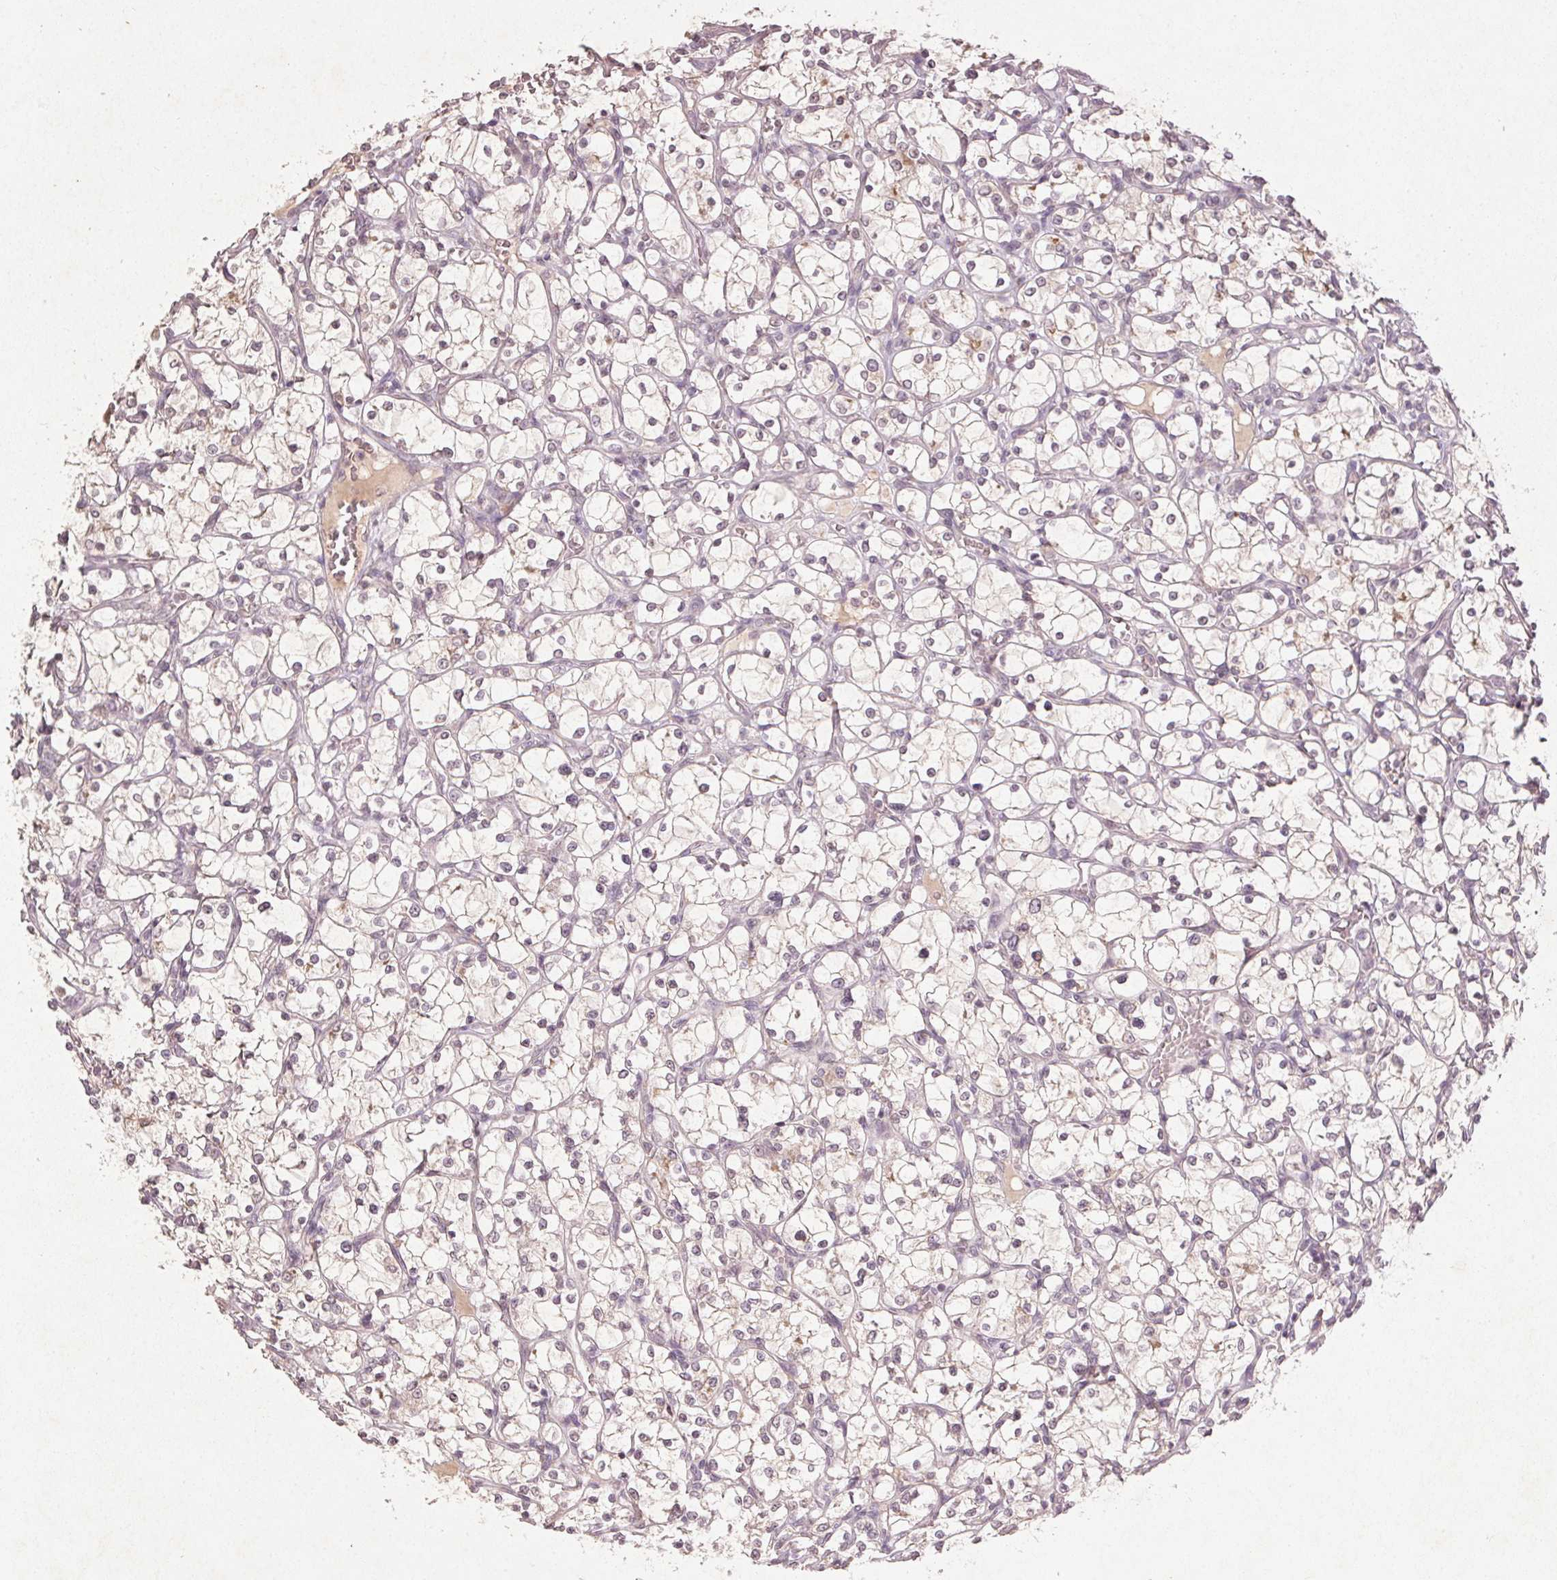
{"staining": {"intensity": "negative", "quantity": "none", "location": "none"}, "tissue": "renal cancer", "cell_type": "Tumor cells", "image_type": "cancer", "snomed": [{"axis": "morphology", "description": "Adenocarcinoma, NOS"}, {"axis": "topography", "description": "Kidney"}], "caption": "Immunohistochemistry (IHC) micrograph of renal cancer (adenocarcinoma) stained for a protein (brown), which displays no positivity in tumor cells. (DAB IHC, high magnification).", "gene": "KLRC3", "patient": {"sex": "female", "age": 69}}